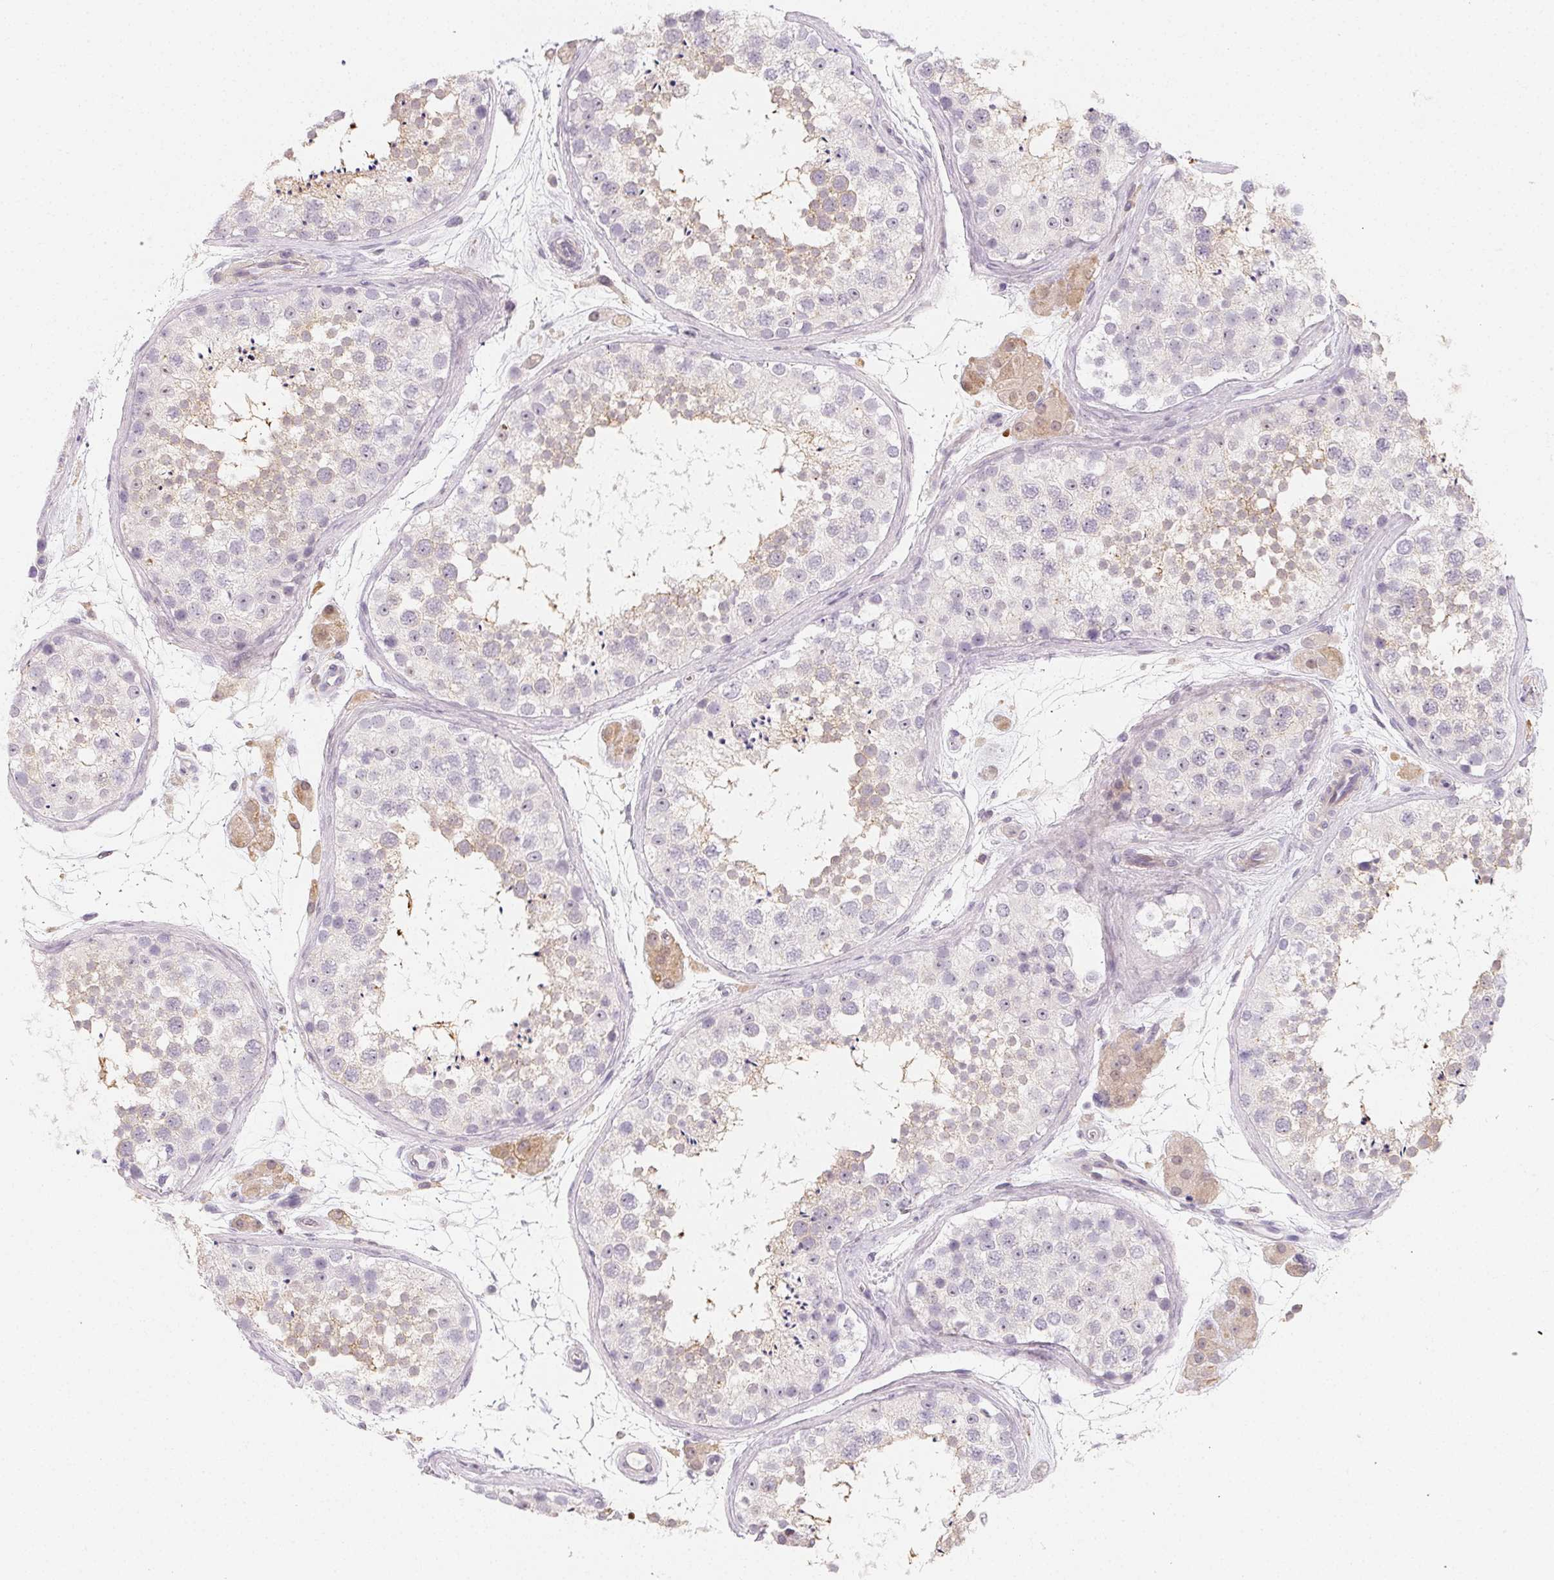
{"staining": {"intensity": "weak", "quantity": "25%-75%", "location": "cytoplasmic/membranous"}, "tissue": "testis", "cell_type": "Cells in seminiferous ducts", "image_type": "normal", "snomed": [{"axis": "morphology", "description": "Normal tissue, NOS"}, {"axis": "topography", "description": "Testis"}], "caption": "High-power microscopy captured an immunohistochemistry micrograph of benign testis, revealing weak cytoplasmic/membranous staining in about 25%-75% of cells in seminiferous ducts. (DAB IHC, brown staining for protein, blue staining for nuclei).", "gene": "LRRC23", "patient": {"sex": "male", "age": 41}}